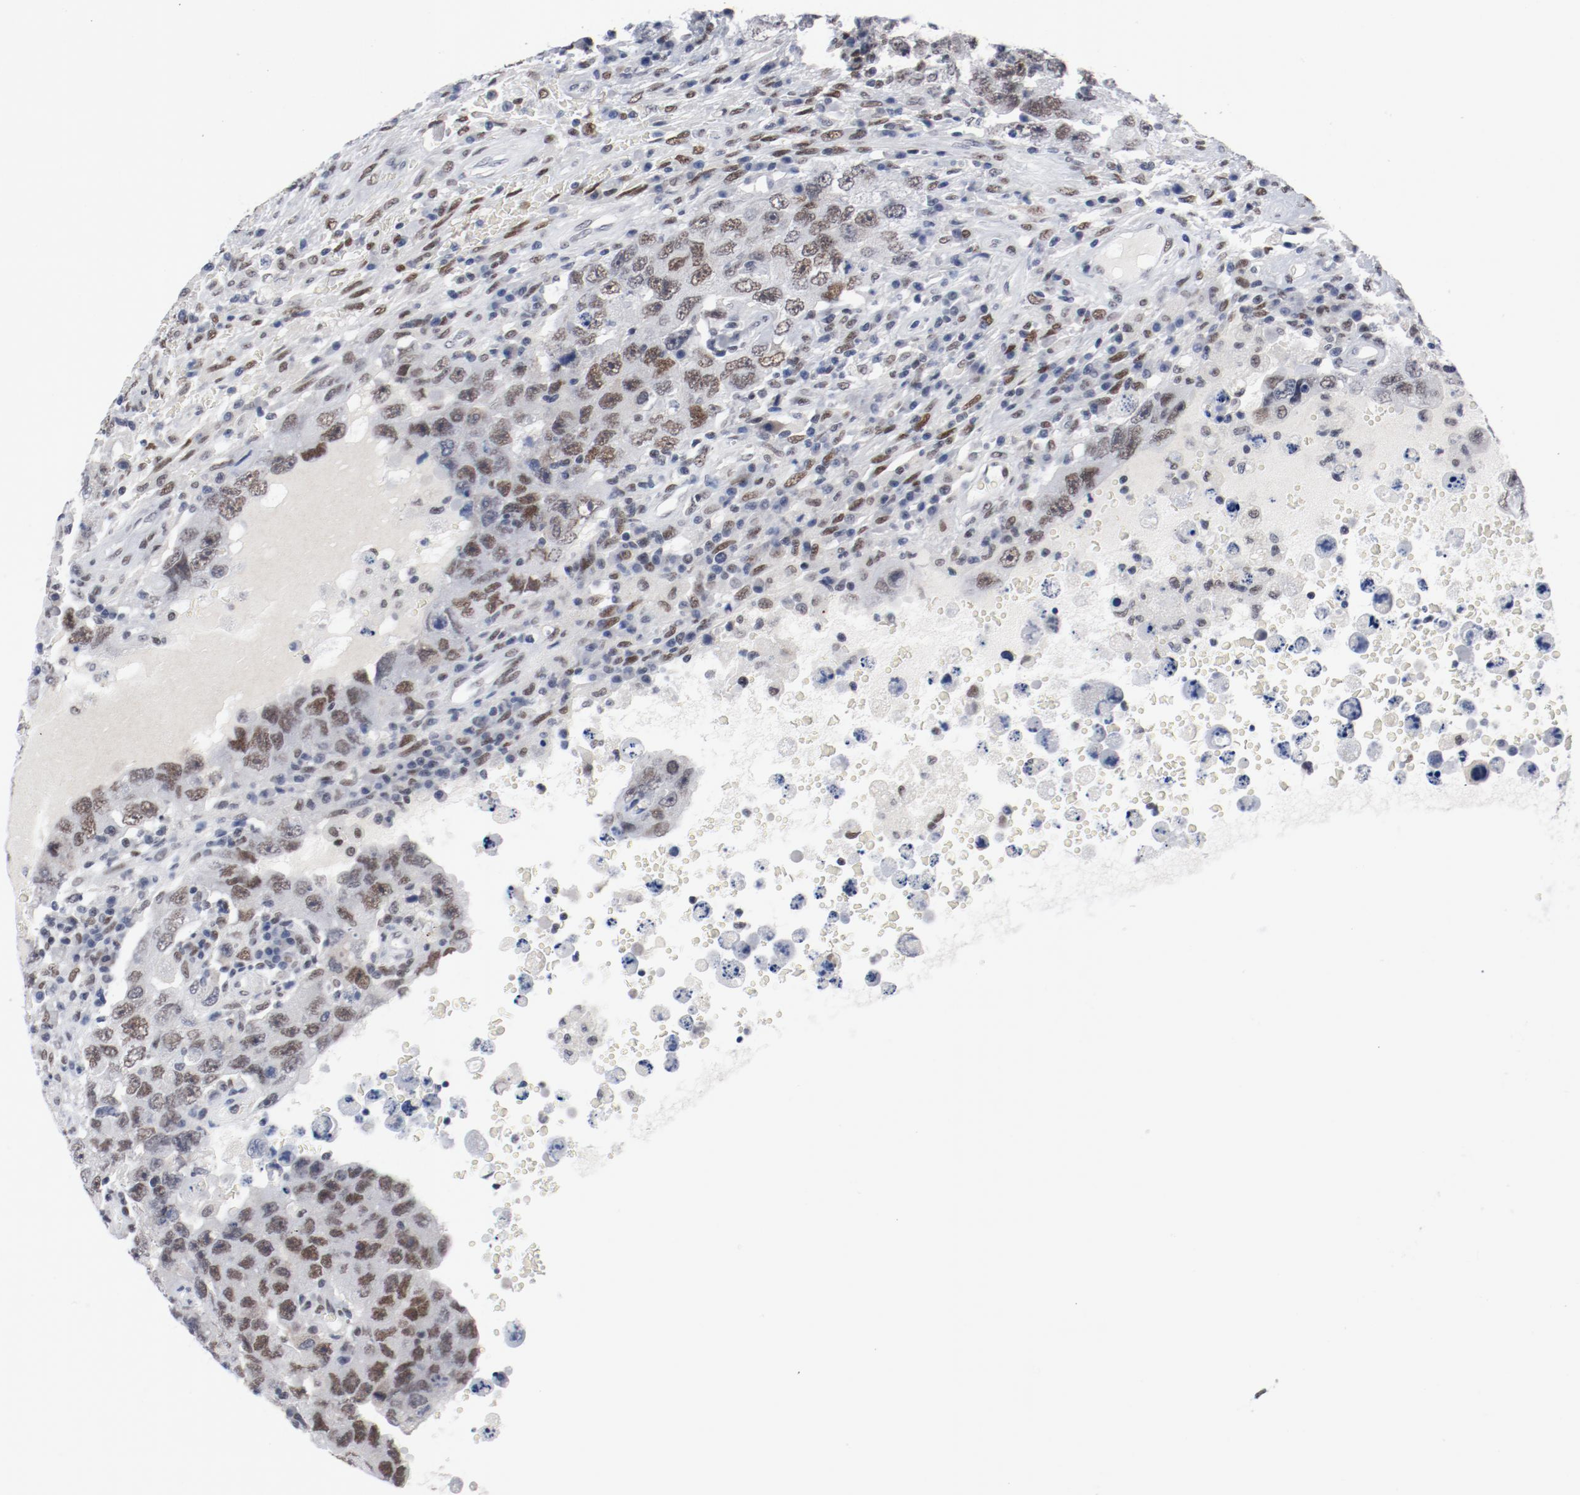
{"staining": {"intensity": "moderate", "quantity": ">75%", "location": "nuclear"}, "tissue": "testis cancer", "cell_type": "Tumor cells", "image_type": "cancer", "snomed": [{"axis": "morphology", "description": "Carcinoma, Embryonal, NOS"}, {"axis": "topography", "description": "Testis"}], "caption": "Protein expression analysis of testis cancer exhibits moderate nuclear staining in approximately >75% of tumor cells.", "gene": "ARNT", "patient": {"sex": "male", "age": 26}}